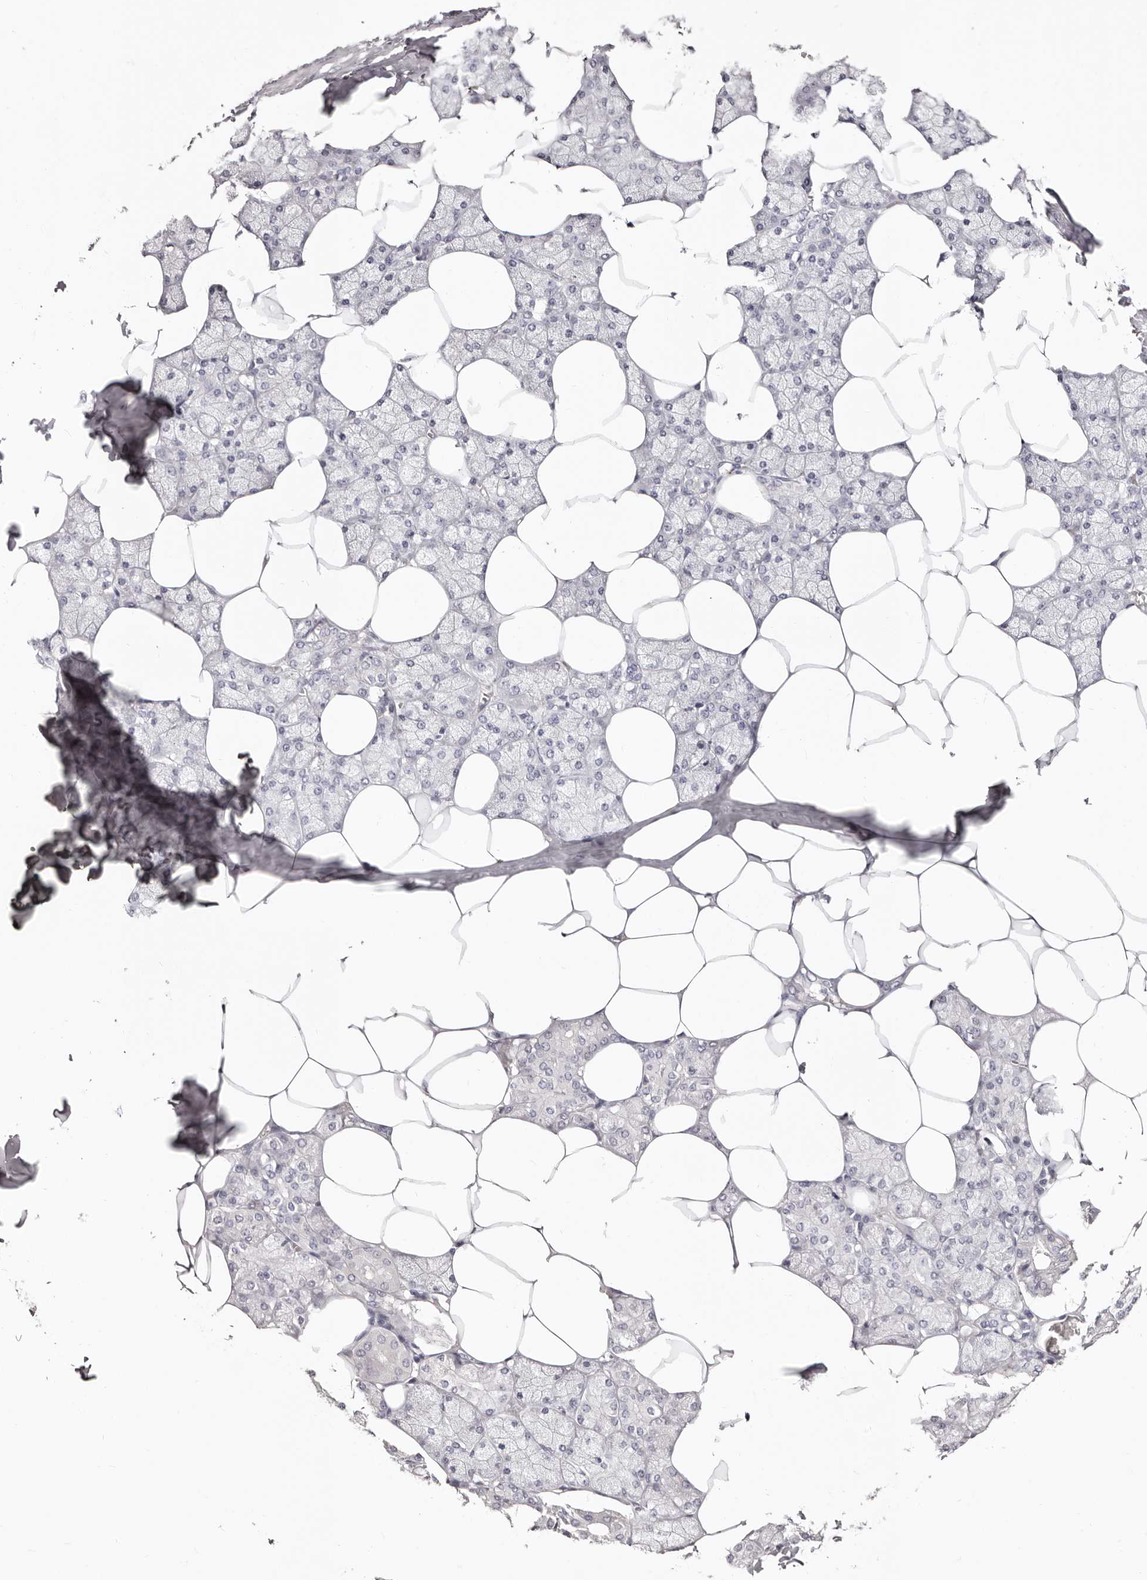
{"staining": {"intensity": "negative", "quantity": "none", "location": "none"}, "tissue": "salivary gland", "cell_type": "Glandular cells", "image_type": "normal", "snomed": [{"axis": "morphology", "description": "Normal tissue, NOS"}, {"axis": "topography", "description": "Salivary gland"}], "caption": "The micrograph exhibits no staining of glandular cells in normal salivary gland. (Stains: DAB immunohistochemistry with hematoxylin counter stain, Microscopy: brightfield microscopy at high magnification).", "gene": "PF4", "patient": {"sex": "male", "age": 62}}